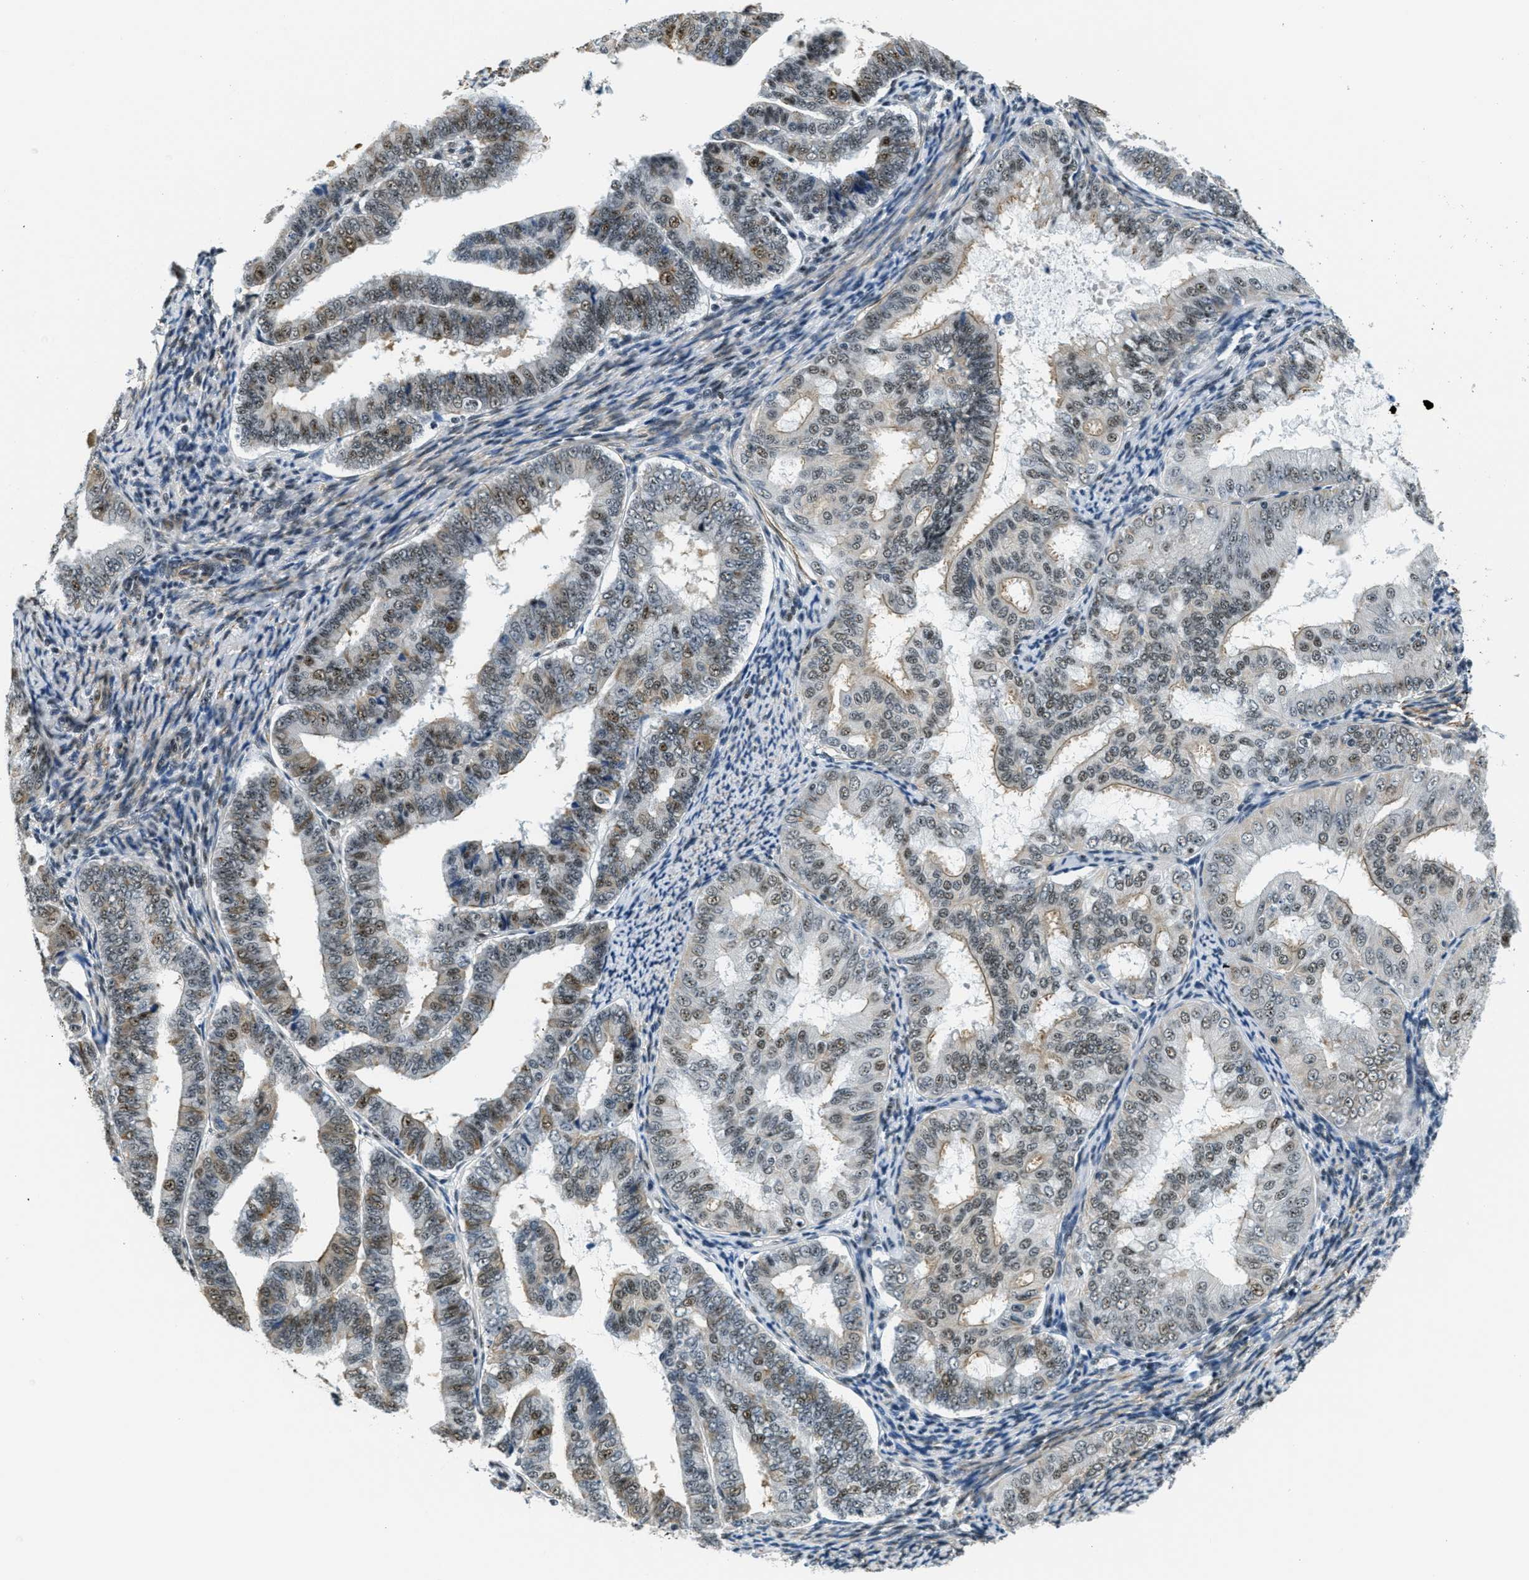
{"staining": {"intensity": "moderate", "quantity": "25%-75%", "location": "nuclear"}, "tissue": "endometrial cancer", "cell_type": "Tumor cells", "image_type": "cancer", "snomed": [{"axis": "morphology", "description": "Adenocarcinoma, NOS"}, {"axis": "topography", "description": "Endometrium"}], "caption": "Immunohistochemical staining of human endometrial adenocarcinoma shows moderate nuclear protein staining in approximately 25%-75% of tumor cells.", "gene": "CFAP36", "patient": {"sex": "female", "age": 63}}